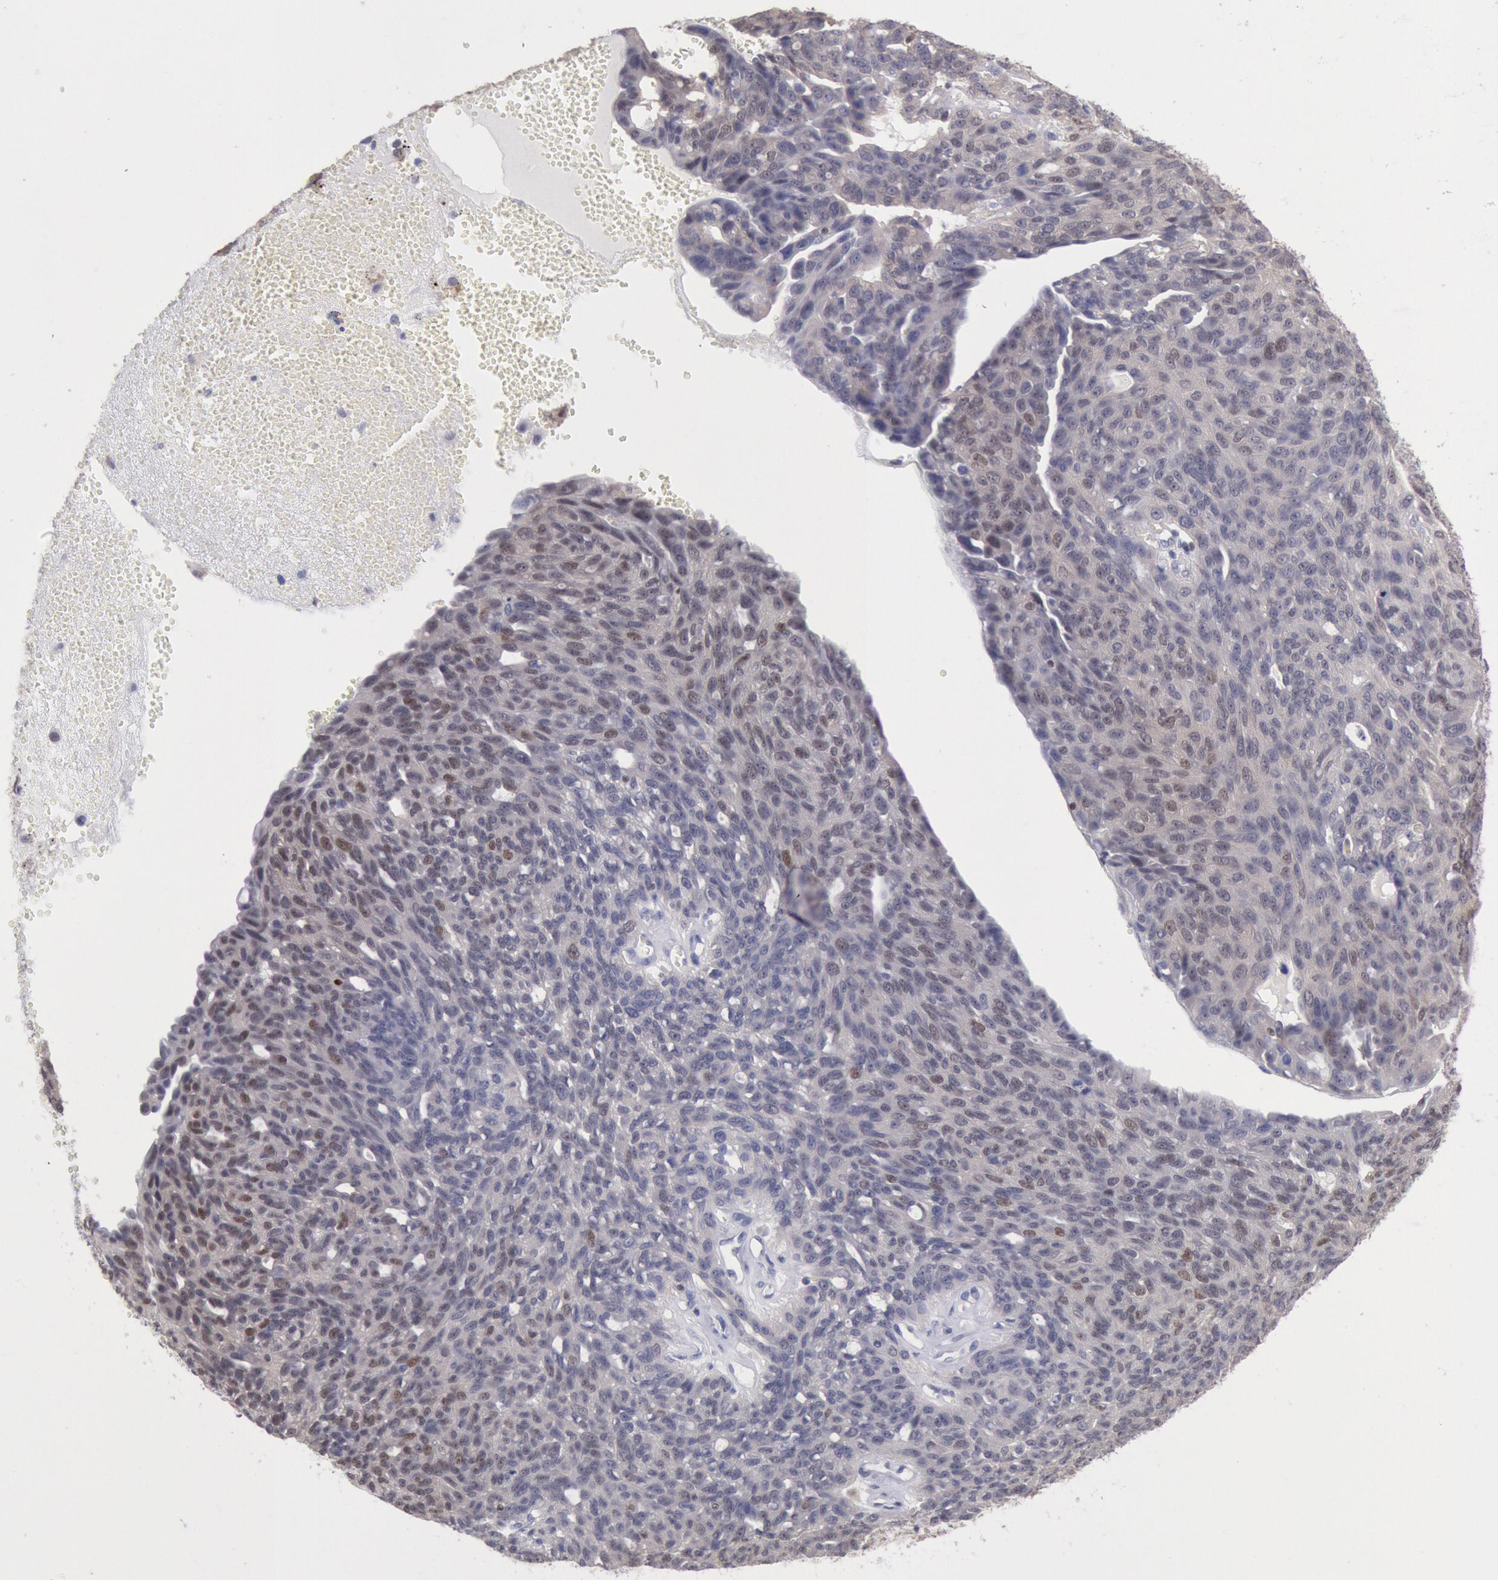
{"staining": {"intensity": "negative", "quantity": "none", "location": "none"}, "tissue": "ovarian cancer", "cell_type": "Tumor cells", "image_type": "cancer", "snomed": [{"axis": "morphology", "description": "Carcinoma, endometroid"}, {"axis": "topography", "description": "Ovary"}], "caption": "IHC of ovarian endometroid carcinoma reveals no expression in tumor cells. Nuclei are stained in blue.", "gene": "RPS6KA5", "patient": {"sex": "female", "age": 60}}